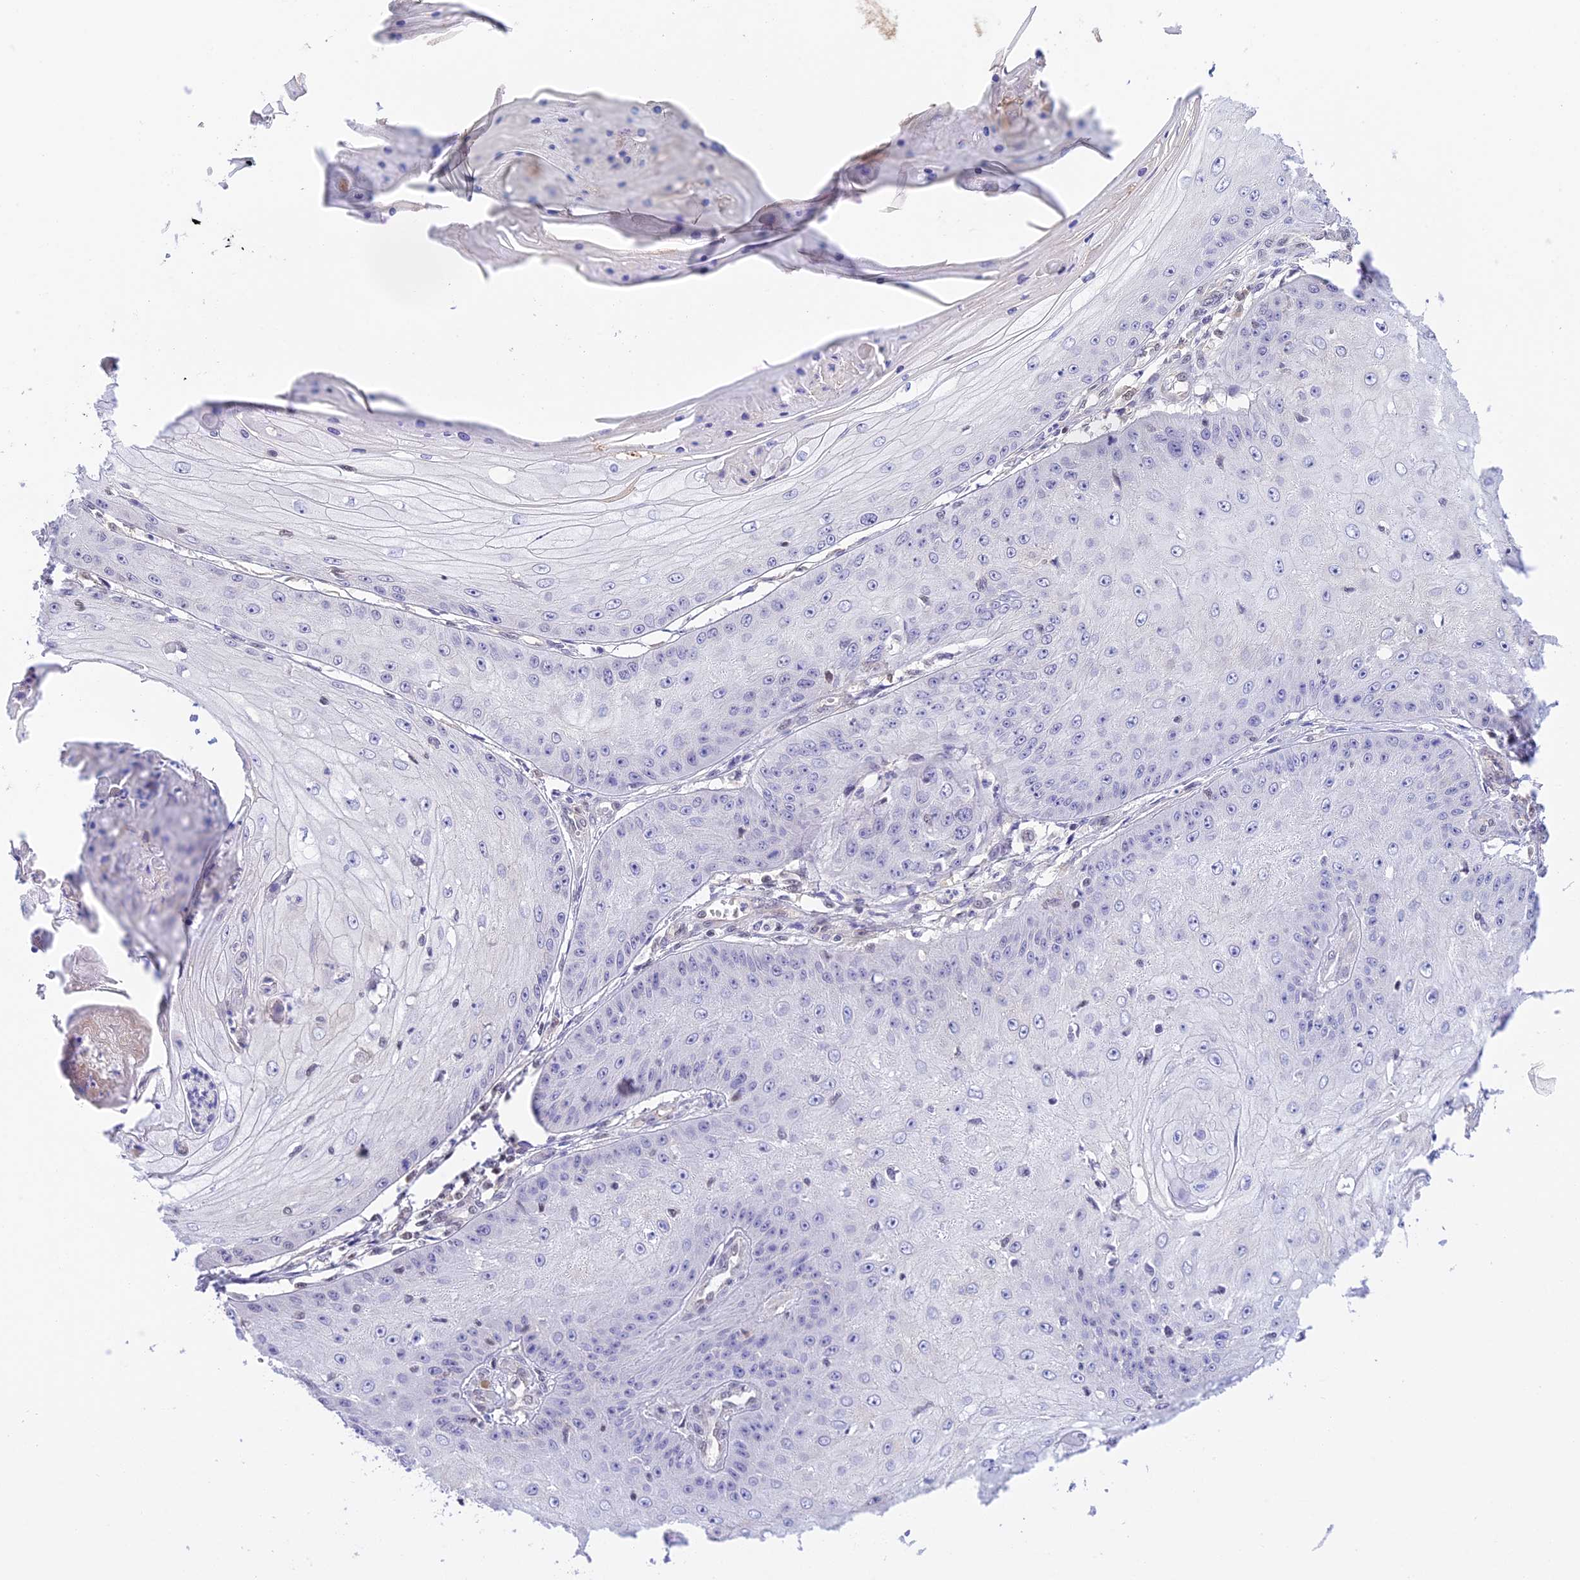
{"staining": {"intensity": "negative", "quantity": "none", "location": "none"}, "tissue": "skin cancer", "cell_type": "Tumor cells", "image_type": "cancer", "snomed": [{"axis": "morphology", "description": "Squamous cell carcinoma, NOS"}, {"axis": "topography", "description": "Skin"}], "caption": "Skin cancer (squamous cell carcinoma) stained for a protein using IHC shows no staining tumor cells.", "gene": "THAP11", "patient": {"sex": "male", "age": 70}}